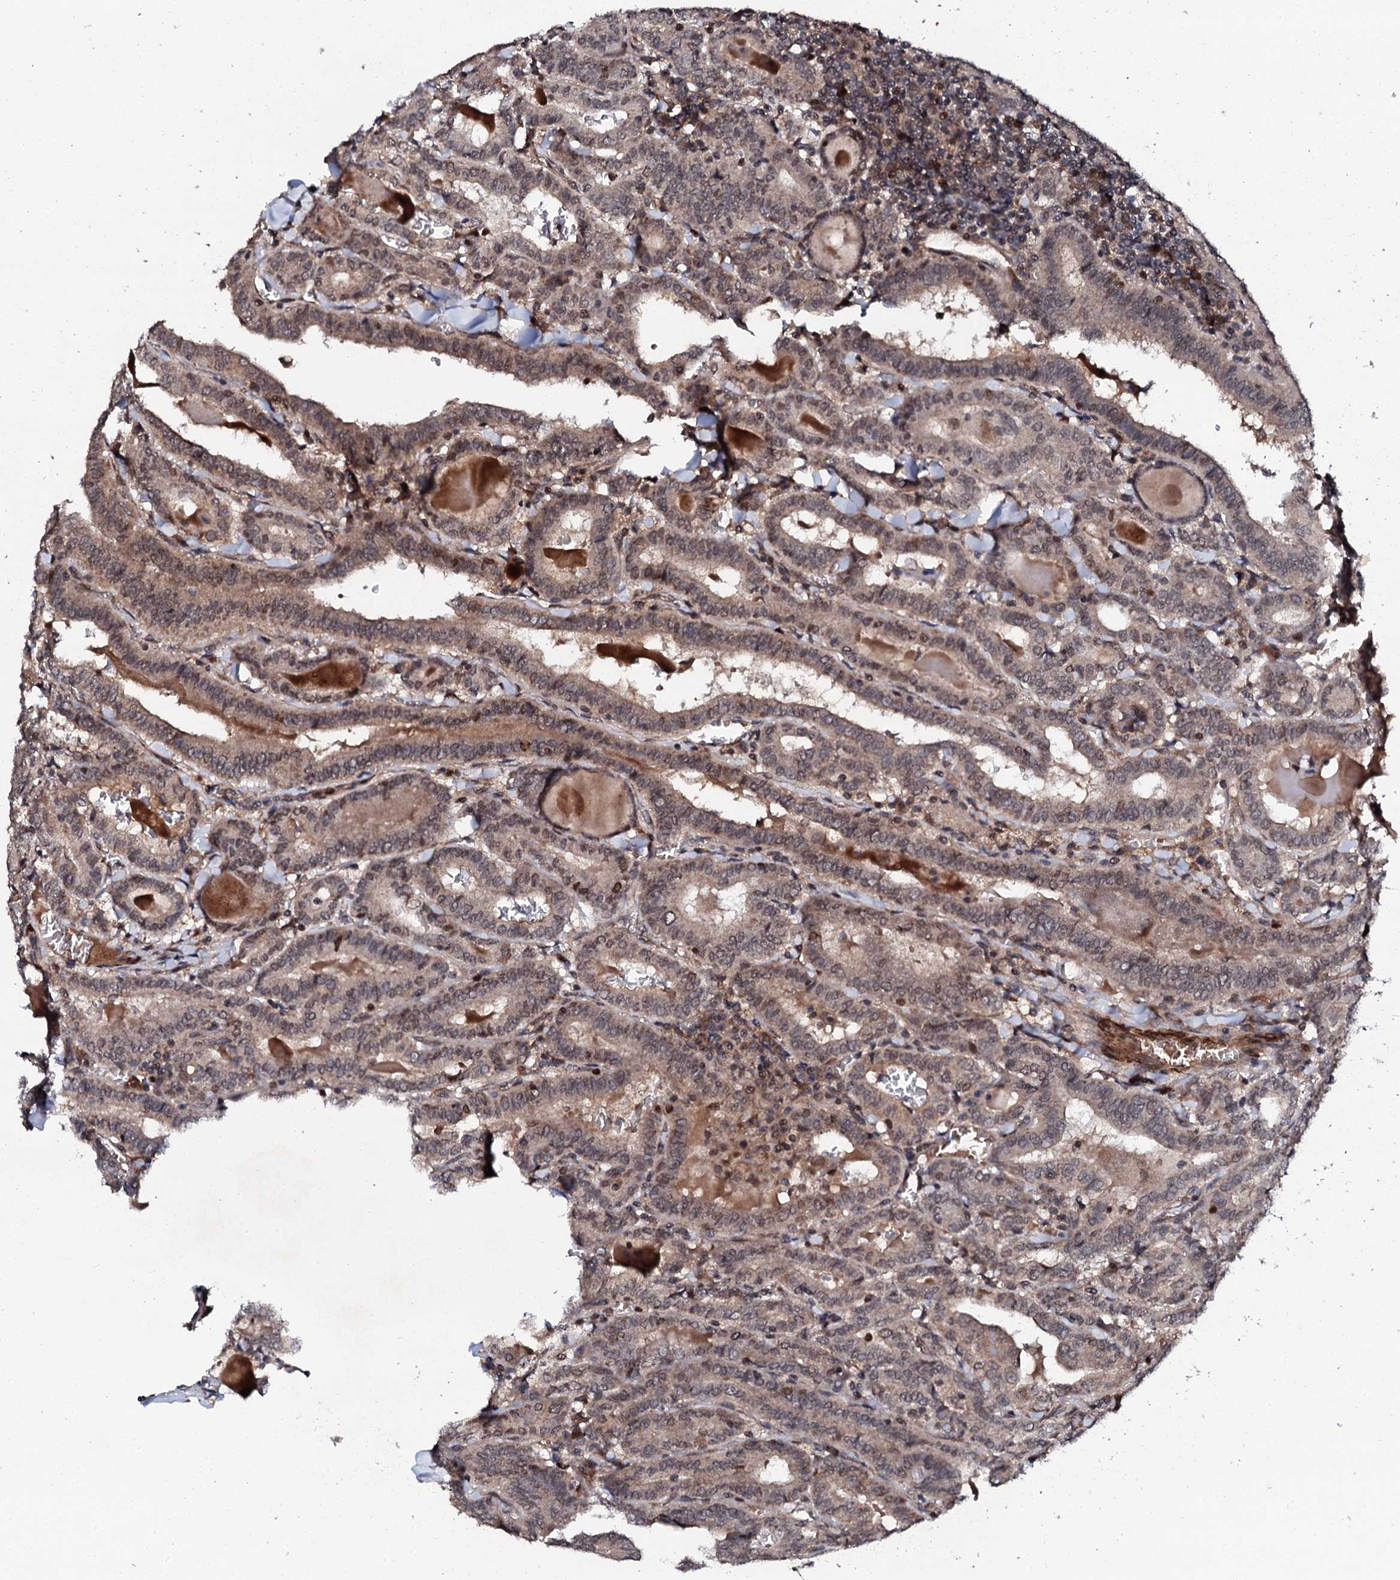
{"staining": {"intensity": "weak", "quantity": ">75%", "location": "cytoplasmic/membranous,nuclear"}, "tissue": "thyroid cancer", "cell_type": "Tumor cells", "image_type": "cancer", "snomed": [{"axis": "morphology", "description": "Papillary adenocarcinoma, NOS"}, {"axis": "topography", "description": "Thyroid gland"}], "caption": "Thyroid cancer stained with a brown dye demonstrates weak cytoplasmic/membranous and nuclear positive expression in about >75% of tumor cells.", "gene": "FAM111A", "patient": {"sex": "female", "age": 72}}